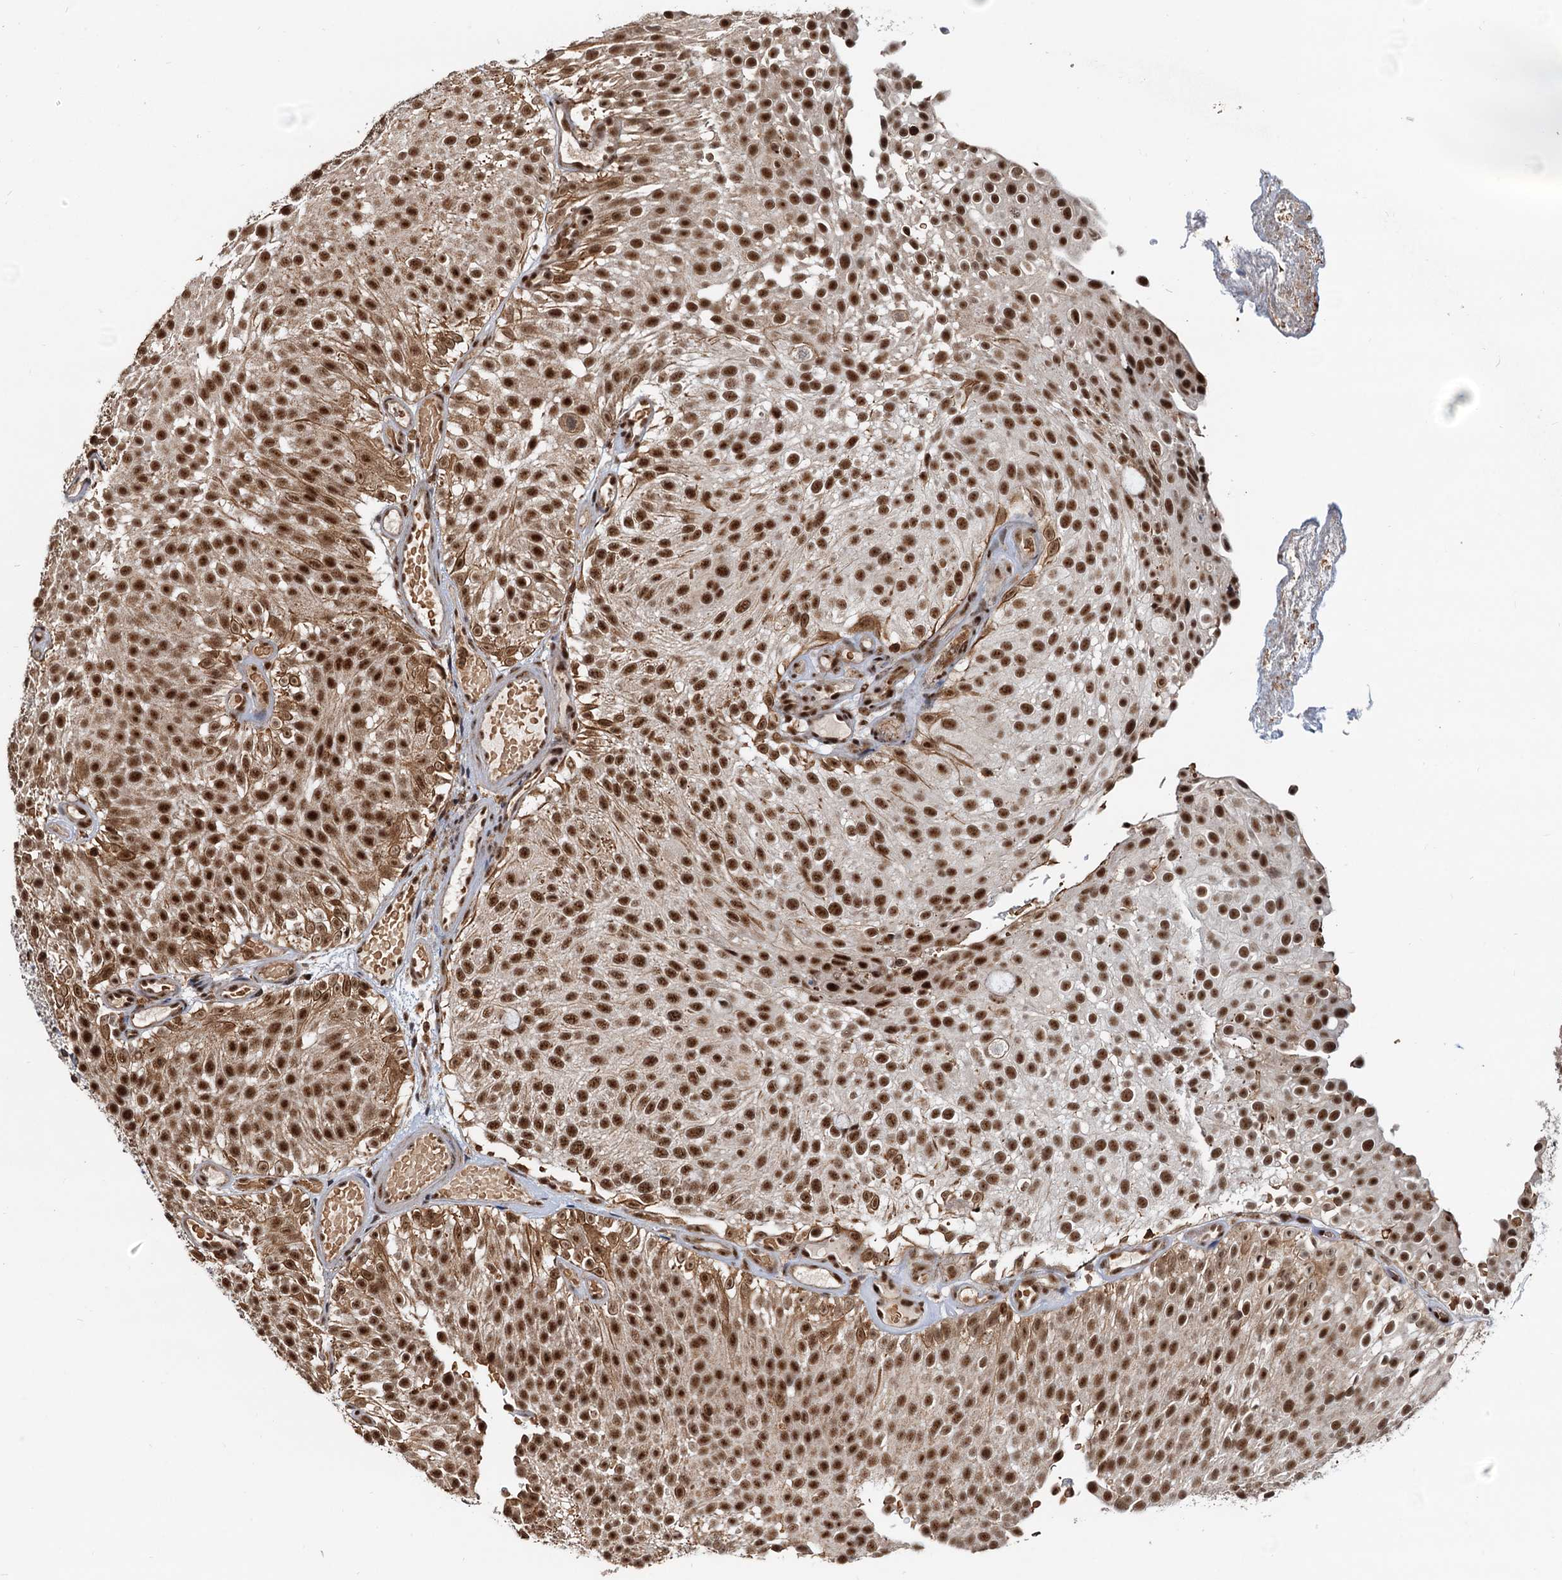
{"staining": {"intensity": "strong", "quantity": ">75%", "location": "cytoplasmic/membranous,nuclear"}, "tissue": "urothelial cancer", "cell_type": "Tumor cells", "image_type": "cancer", "snomed": [{"axis": "morphology", "description": "Urothelial carcinoma, Low grade"}, {"axis": "topography", "description": "Urinary bladder"}], "caption": "High-magnification brightfield microscopy of urothelial cancer stained with DAB (3,3'-diaminobenzidine) (brown) and counterstained with hematoxylin (blue). tumor cells exhibit strong cytoplasmic/membranous and nuclear expression is seen in approximately>75% of cells. The staining was performed using DAB (3,3'-diaminobenzidine) to visualize the protein expression in brown, while the nuclei were stained in blue with hematoxylin (Magnification: 20x).", "gene": "RSRC2", "patient": {"sex": "male", "age": 78}}